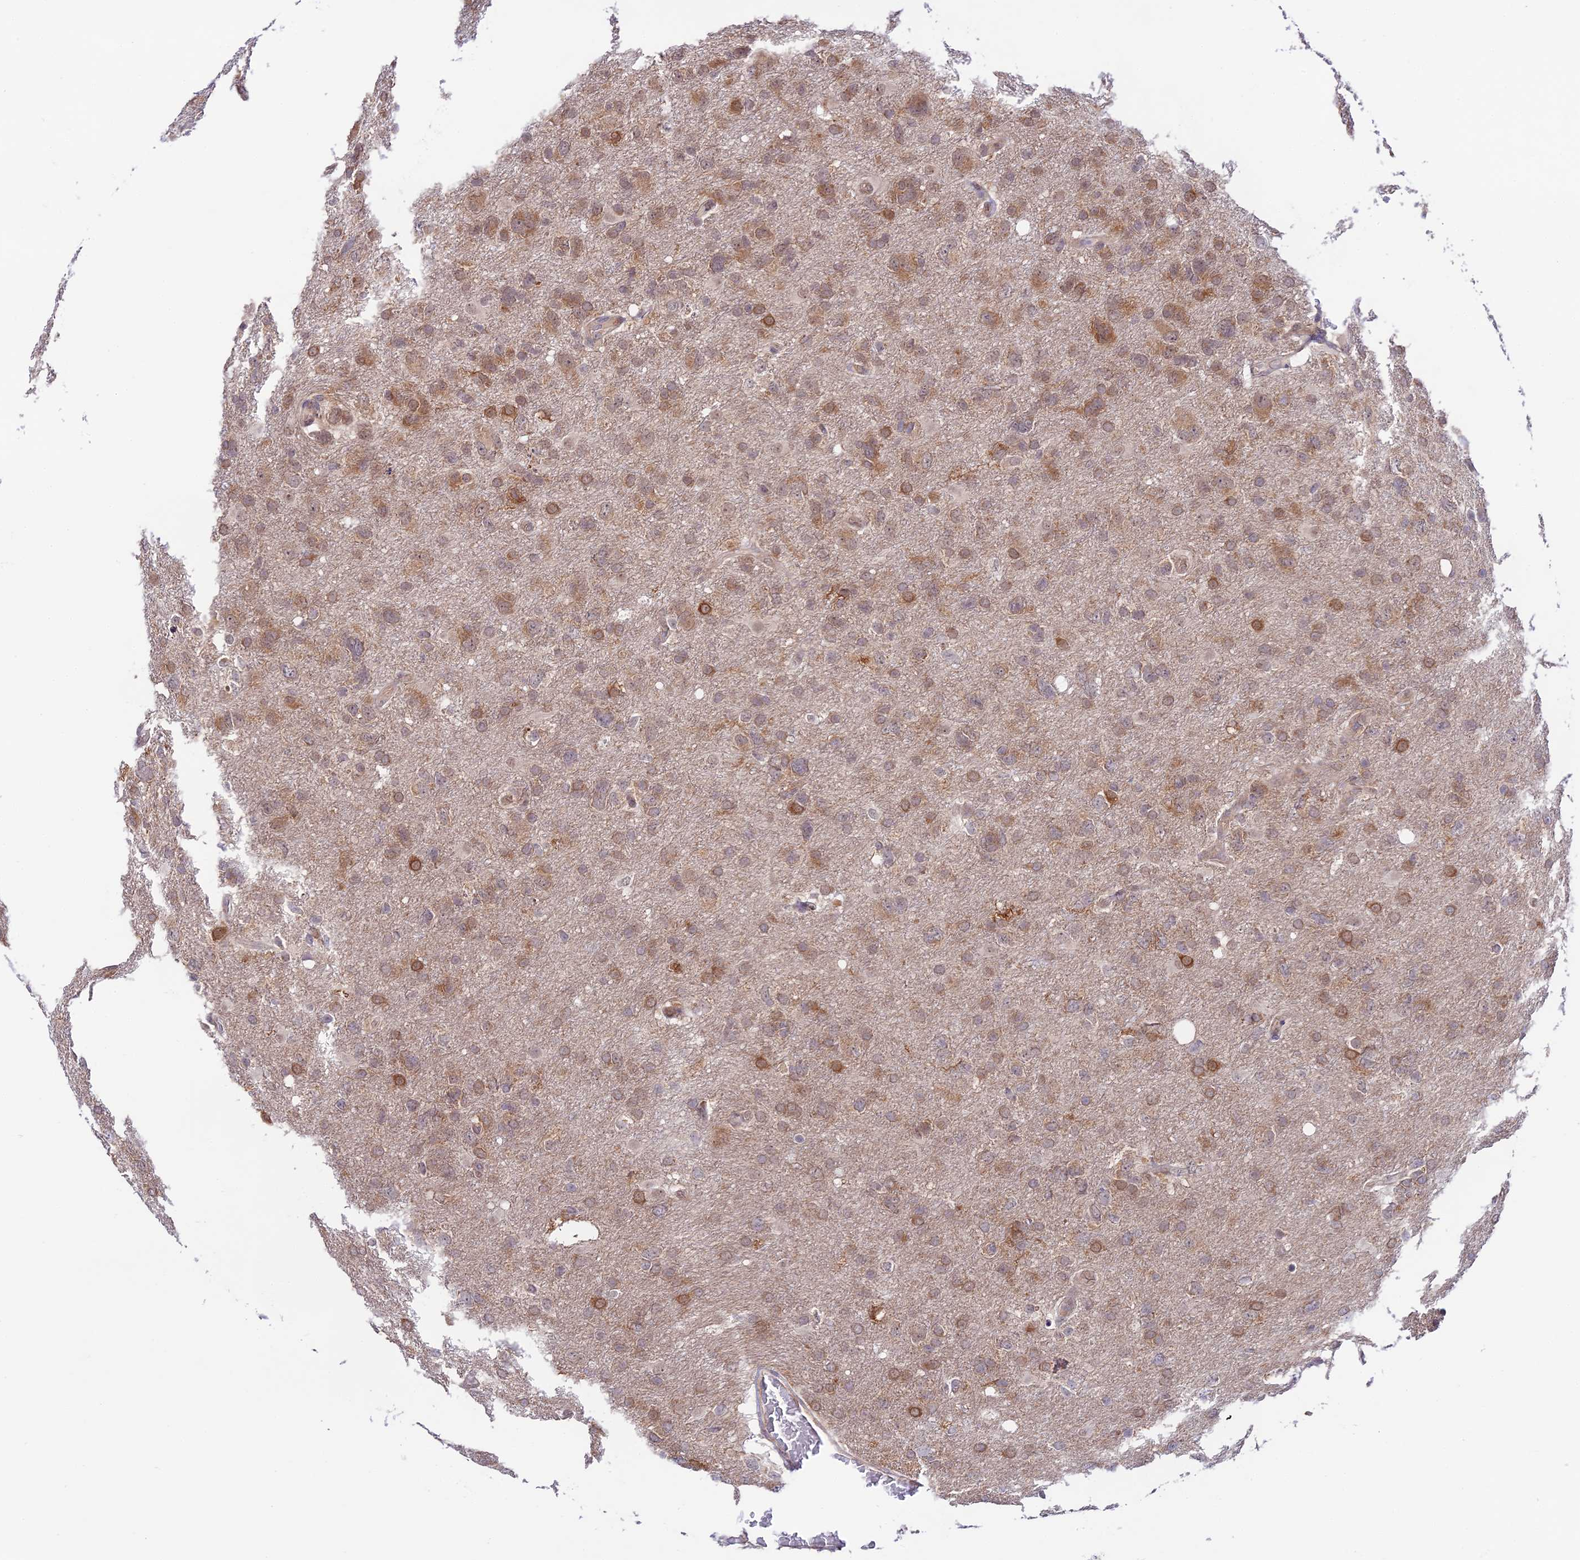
{"staining": {"intensity": "moderate", "quantity": ">75%", "location": "cytoplasmic/membranous"}, "tissue": "glioma", "cell_type": "Tumor cells", "image_type": "cancer", "snomed": [{"axis": "morphology", "description": "Glioma, malignant, High grade"}, {"axis": "topography", "description": "Brain"}], "caption": "Human malignant glioma (high-grade) stained with a protein marker exhibits moderate staining in tumor cells.", "gene": "TRIM40", "patient": {"sex": "male", "age": 61}}